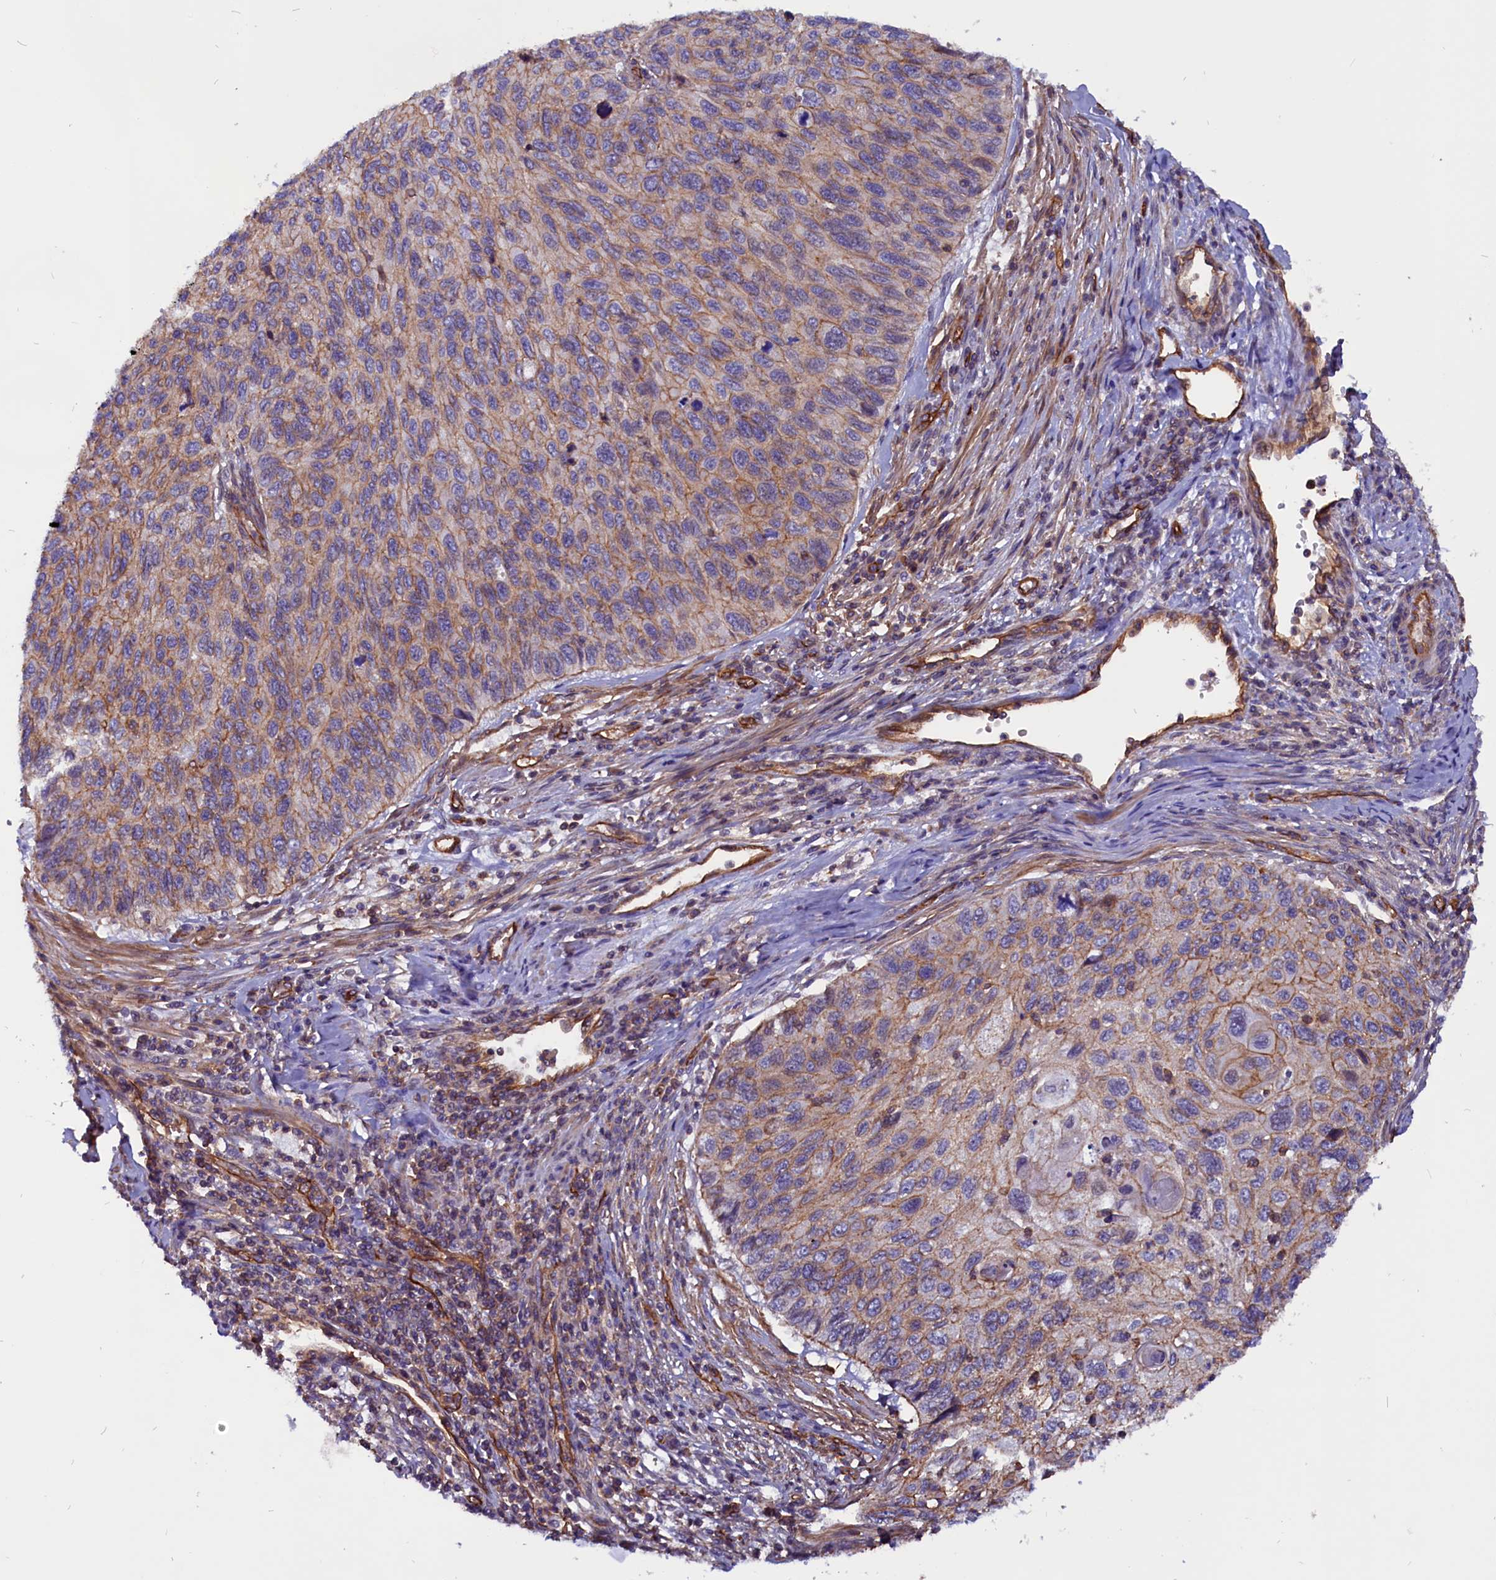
{"staining": {"intensity": "moderate", "quantity": "25%-75%", "location": "cytoplasmic/membranous"}, "tissue": "cervical cancer", "cell_type": "Tumor cells", "image_type": "cancer", "snomed": [{"axis": "morphology", "description": "Squamous cell carcinoma, NOS"}, {"axis": "topography", "description": "Cervix"}], "caption": "Immunohistochemistry (IHC) (DAB (3,3'-diaminobenzidine)) staining of human cervical cancer displays moderate cytoplasmic/membranous protein positivity in about 25%-75% of tumor cells. (brown staining indicates protein expression, while blue staining denotes nuclei).", "gene": "ZNF749", "patient": {"sex": "female", "age": 70}}